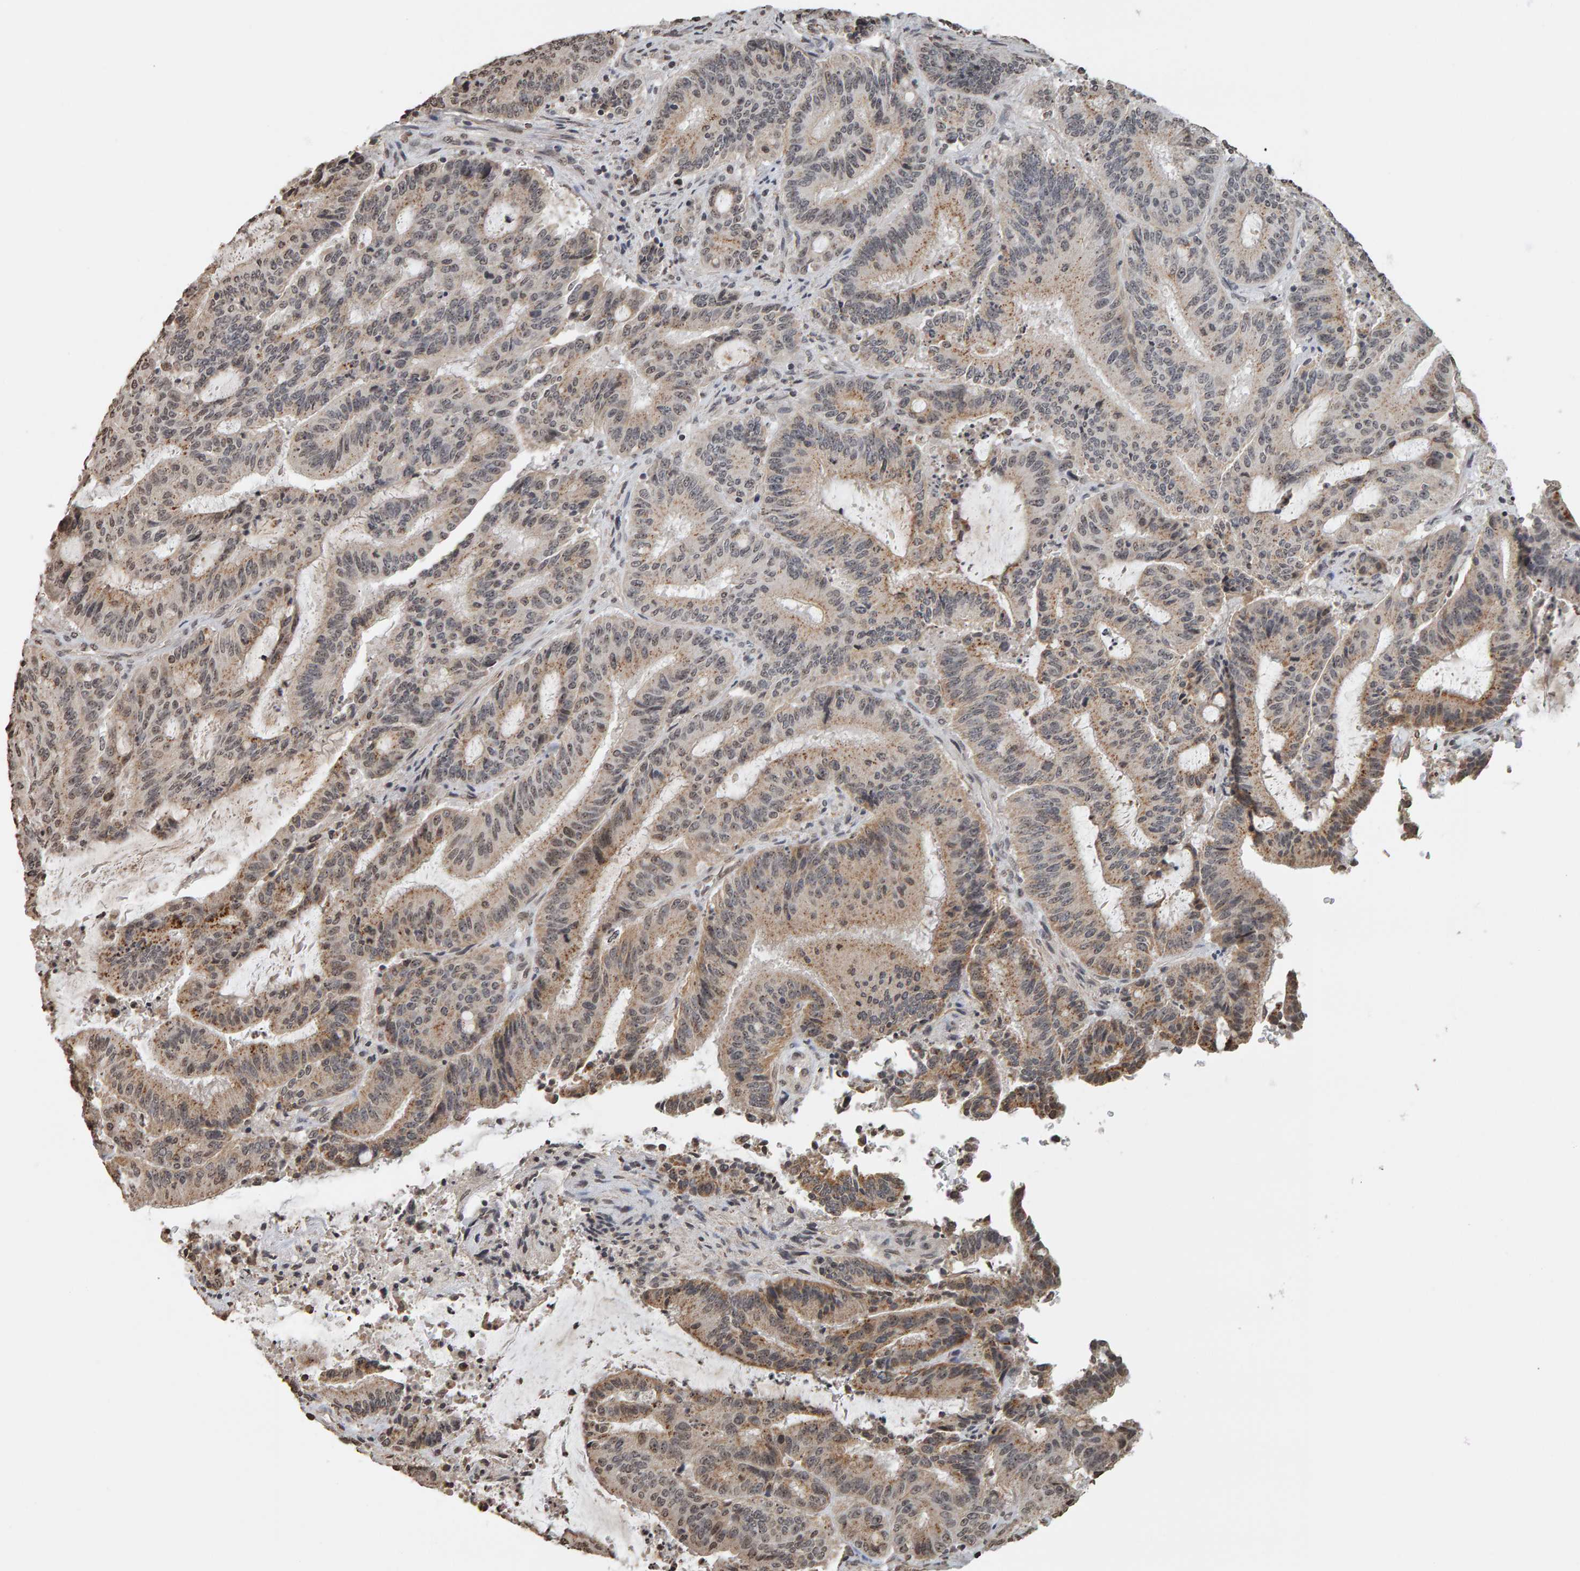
{"staining": {"intensity": "moderate", "quantity": ">75%", "location": "cytoplasmic/membranous"}, "tissue": "liver cancer", "cell_type": "Tumor cells", "image_type": "cancer", "snomed": [{"axis": "morphology", "description": "Normal tissue, NOS"}, {"axis": "morphology", "description": "Cholangiocarcinoma"}, {"axis": "topography", "description": "Liver"}, {"axis": "topography", "description": "Peripheral nerve tissue"}], "caption": "A high-resolution image shows IHC staining of liver cholangiocarcinoma, which shows moderate cytoplasmic/membranous expression in about >75% of tumor cells. (DAB (3,3'-diaminobenzidine) = brown stain, brightfield microscopy at high magnification).", "gene": "AFF4", "patient": {"sex": "female", "age": 73}}